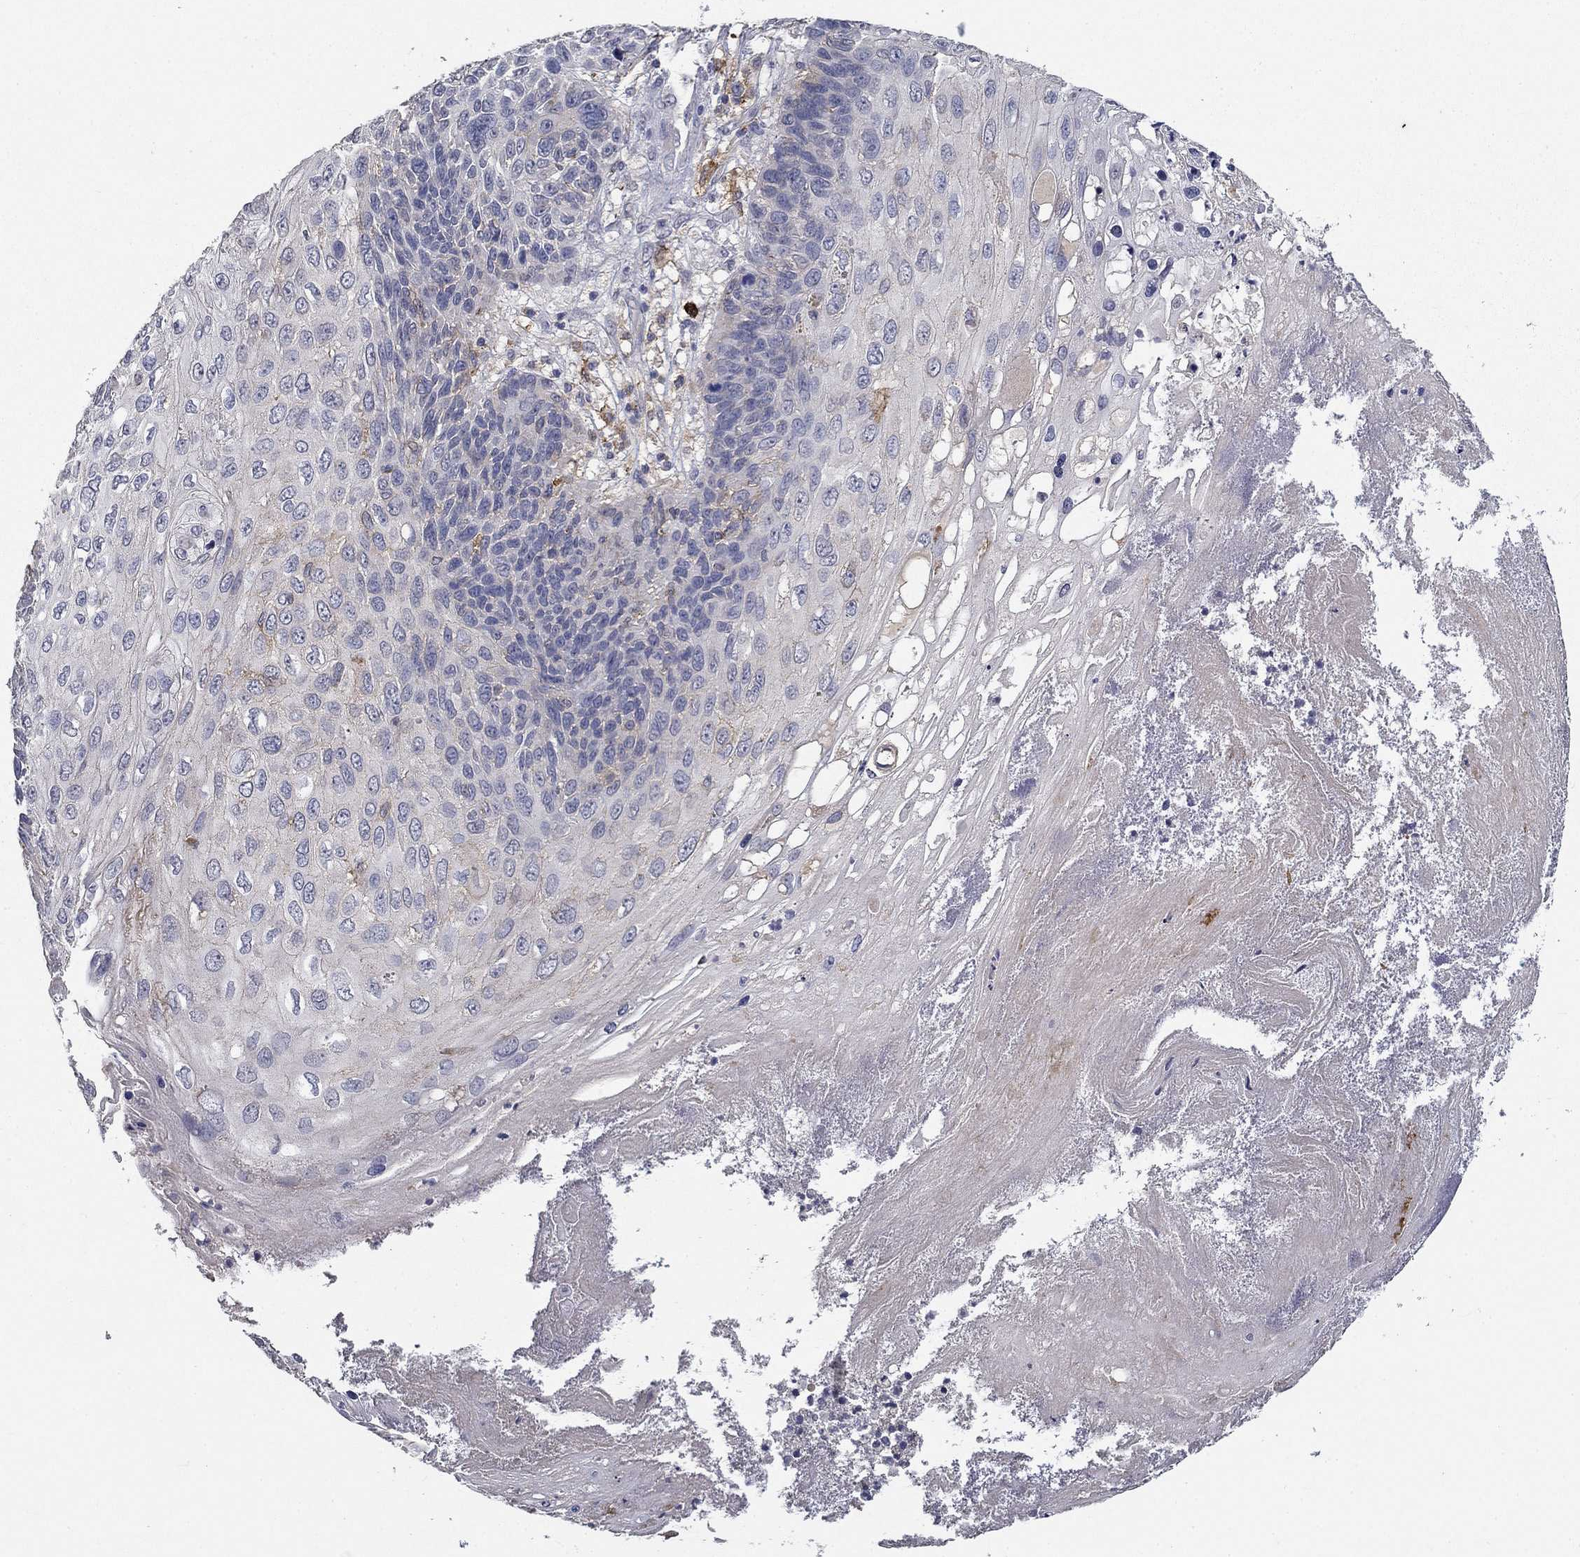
{"staining": {"intensity": "negative", "quantity": "none", "location": "none"}, "tissue": "skin cancer", "cell_type": "Tumor cells", "image_type": "cancer", "snomed": [{"axis": "morphology", "description": "Squamous cell carcinoma, NOS"}, {"axis": "topography", "description": "Skin"}], "caption": "This is a histopathology image of IHC staining of skin squamous cell carcinoma, which shows no staining in tumor cells.", "gene": "CD274", "patient": {"sex": "male", "age": 92}}